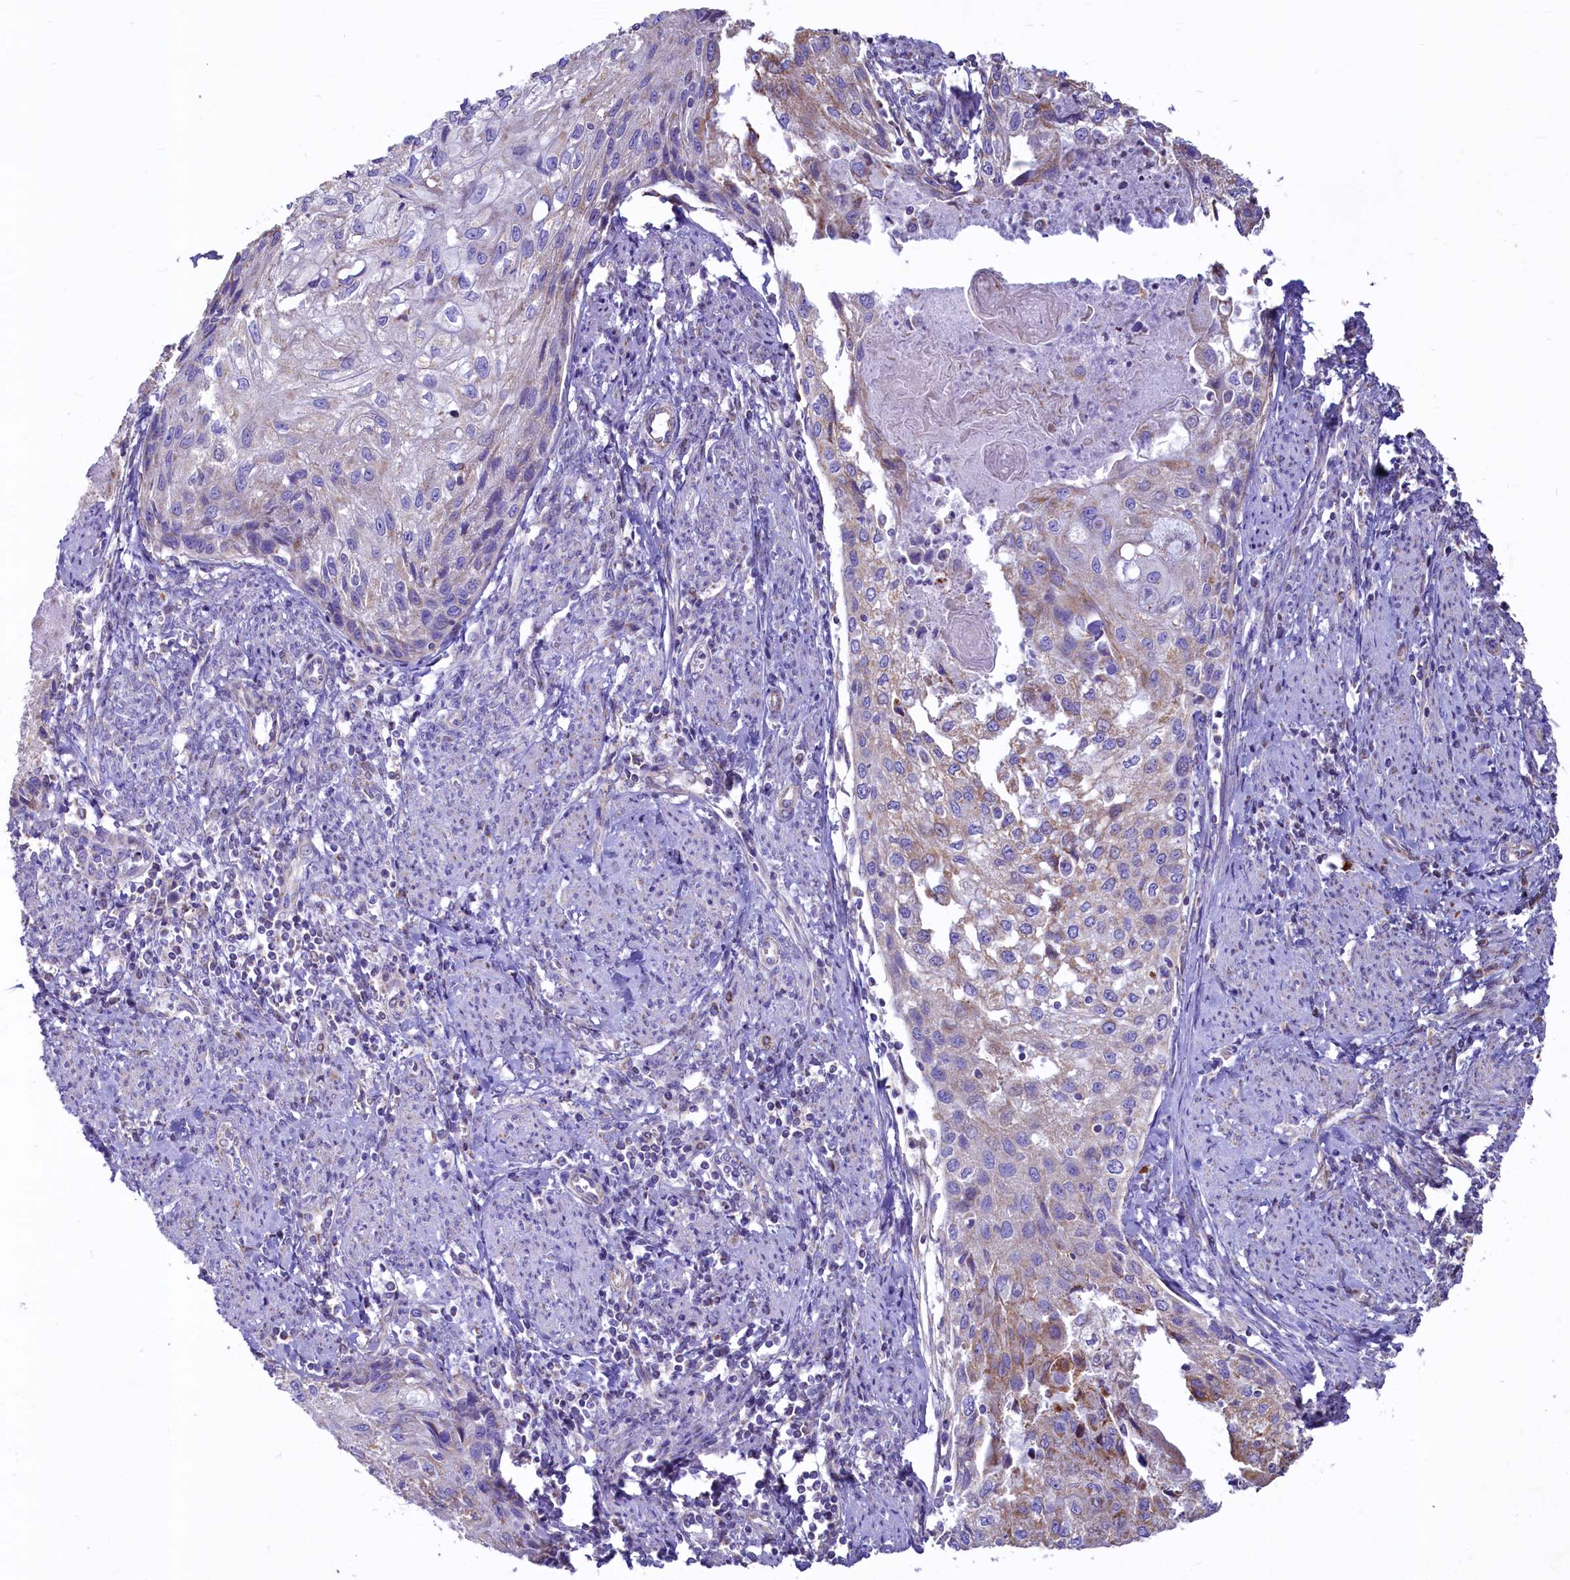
{"staining": {"intensity": "weak", "quantity": "<25%", "location": "cytoplasmic/membranous"}, "tissue": "cervical cancer", "cell_type": "Tumor cells", "image_type": "cancer", "snomed": [{"axis": "morphology", "description": "Squamous cell carcinoma, NOS"}, {"axis": "topography", "description": "Cervix"}], "caption": "This is a micrograph of immunohistochemistry staining of cervical cancer, which shows no expression in tumor cells.", "gene": "VWCE", "patient": {"sex": "female", "age": 67}}